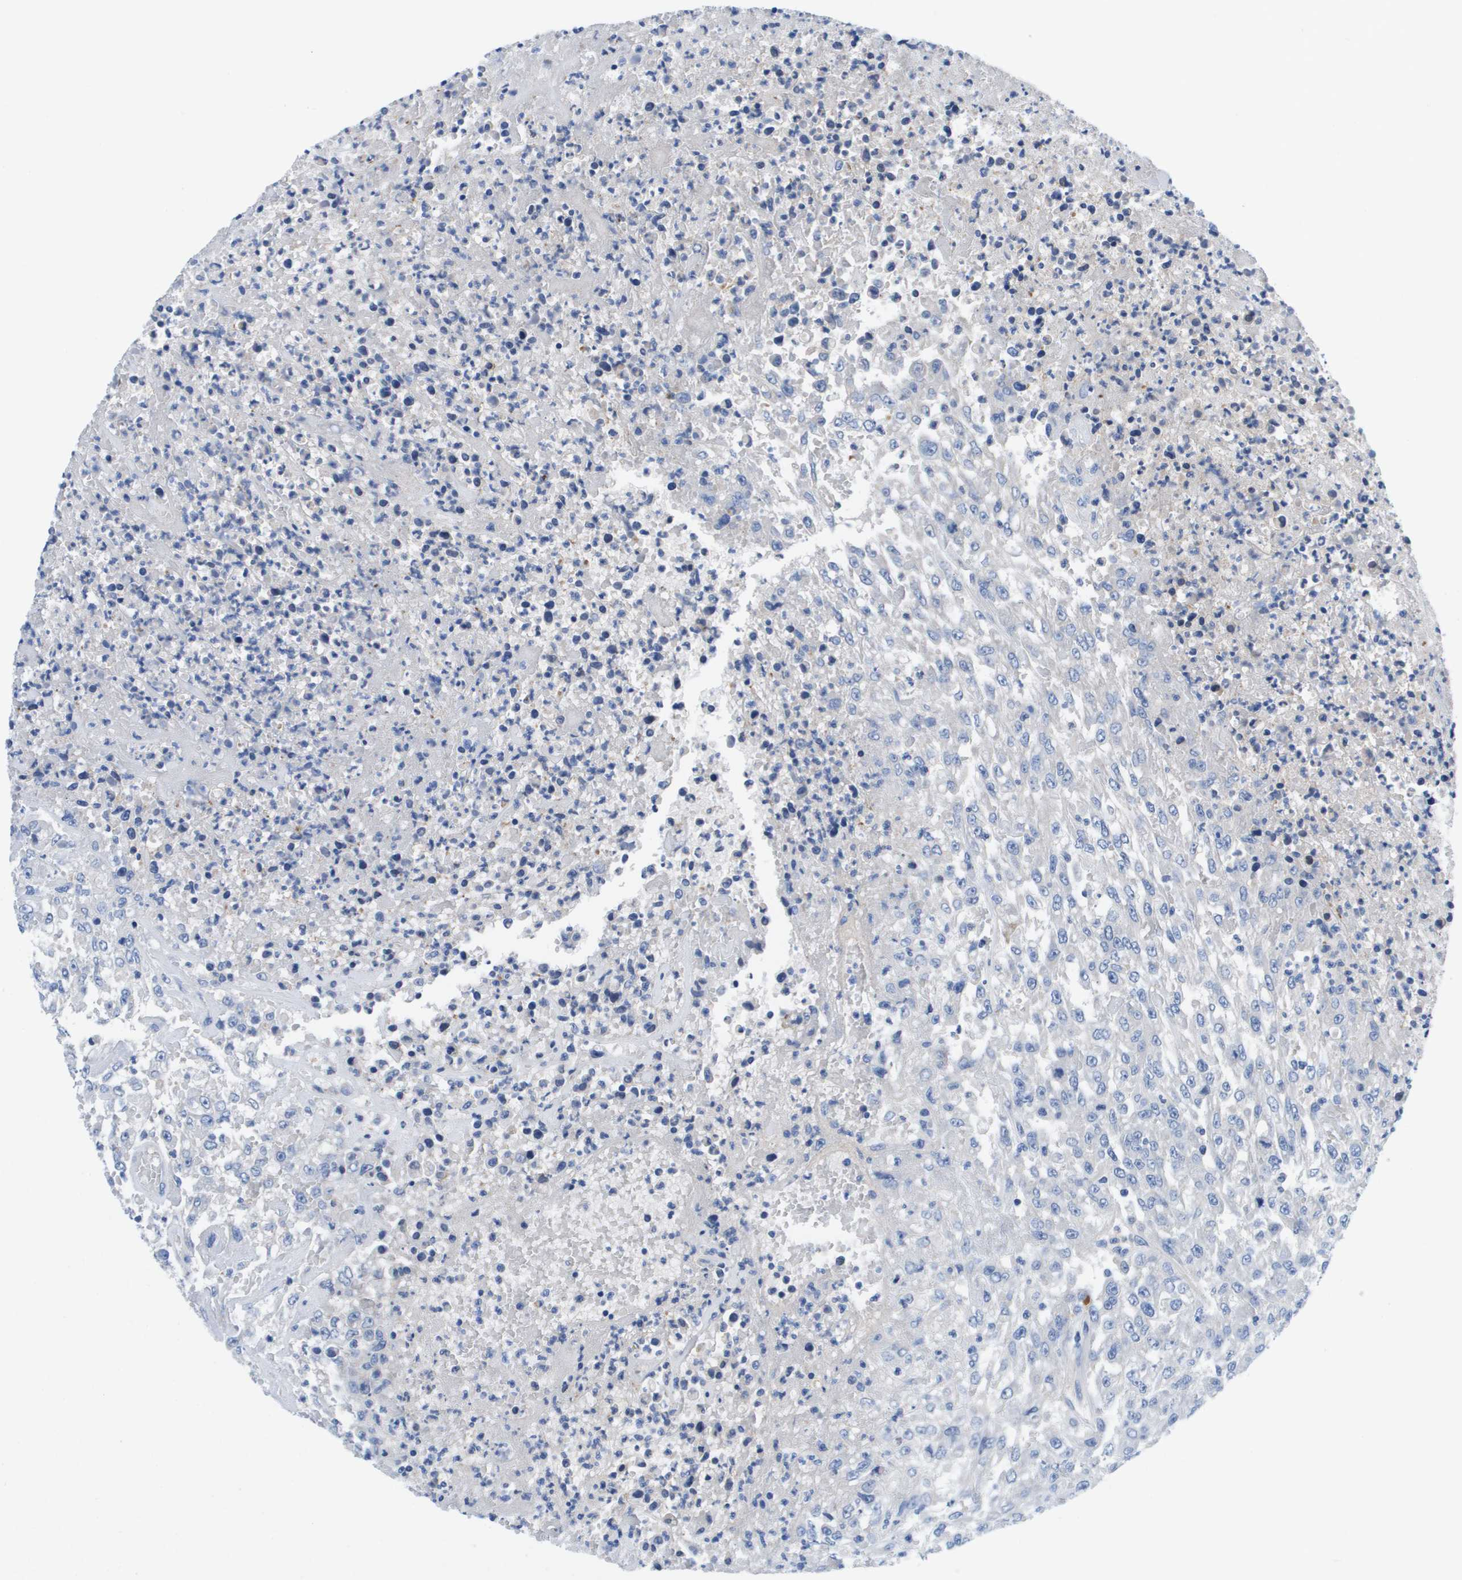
{"staining": {"intensity": "negative", "quantity": "none", "location": "none"}, "tissue": "urothelial cancer", "cell_type": "Tumor cells", "image_type": "cancer", "snomed": [{"axis": "morphology", "description": "Urothelial carcinoma, High grade"}, {"axis": "topography", "description": "Urinary bladder"}], "caption": "Immunohistochemical staining of high-grade urothelial carcinoma exhibits no significant positivity in tumor cells.", "gene": "APOA1", "patient": {"sex": "male", "age": 46}}